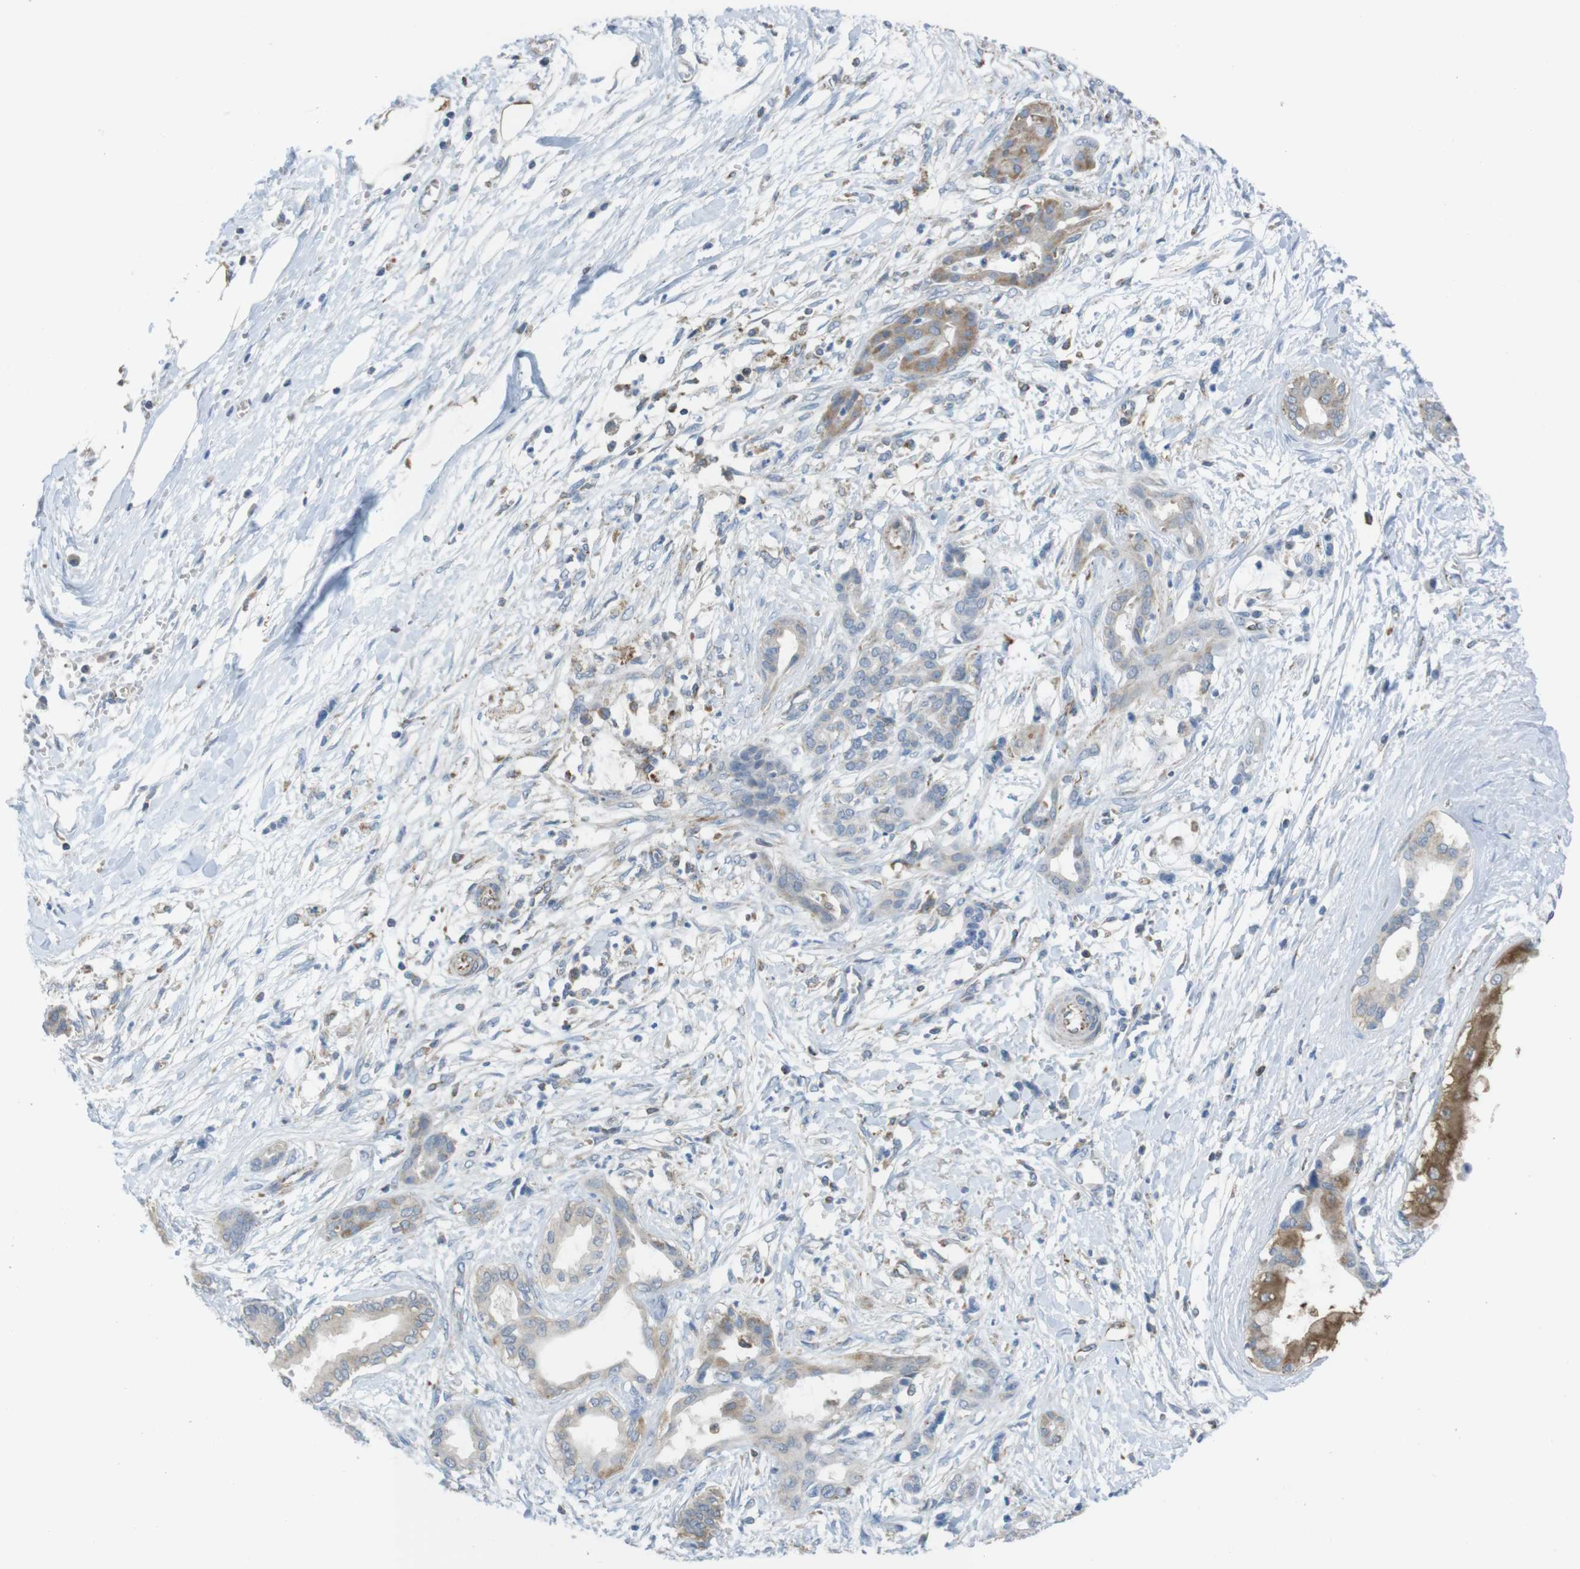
{"staining": {"intensity": "moderate", "quantity": "<25%", "location": "cytoplasmic/membranous"}, "tissue": "pancreatic cancer", "cell_type": "Tumor cells", "image_type": "cancer", "snomed": [{"axis": "morphology", "description": "Adenocarcinoma, NOS"}, {"axis": "topography", "description": "Pancreas"}], "caption": "Moderate cytoplasmic/membranous expression for a protein is seen in approximately <25% of tumor cells of pancreatic adenocarcinoma using immunohistochemistry.", "gene": "GRIK2", "patient": {"sex": "male", "age": 56}}